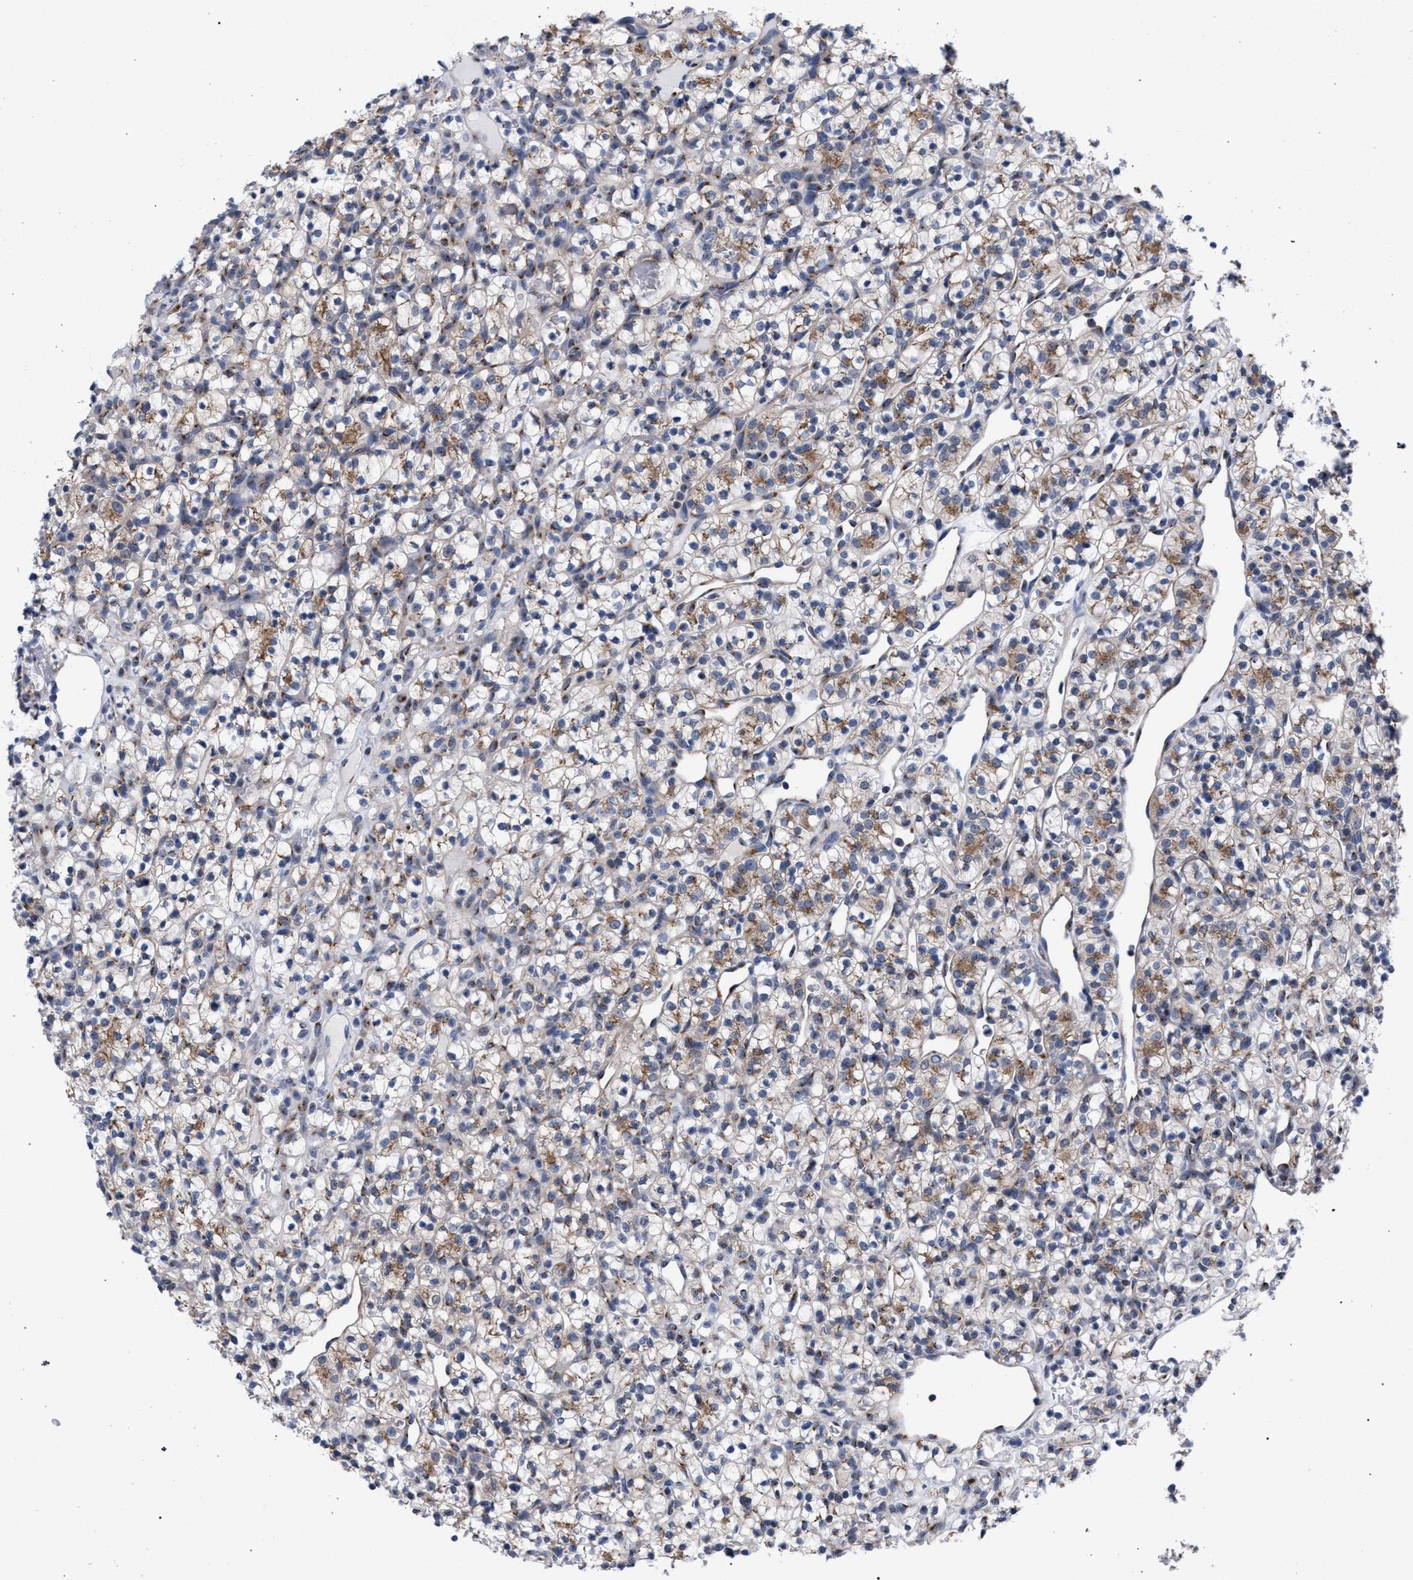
{"staining": {"intensity": "moderate", "quantity": "25%-75%", "location": "cytoplasmic/membranous"}, "tissue": "renal cancer", "cell_type": "Tumor cells", "image_type": "cancer", "snomed": [{"axis": "morphology", "description": "Adenocarcinoma, NOS"}, {"axis": "topography", "description": "Kidney"}], "caption": "Moderate cytoplasmic/membranous staining for a protein is identified in about 25%-75% of tumor cells of renal cancer (adenocarcinoma) using immunohistochemistry.", "gene": "GOLGA2", "patient": {"sex": "female", "age": 57}}